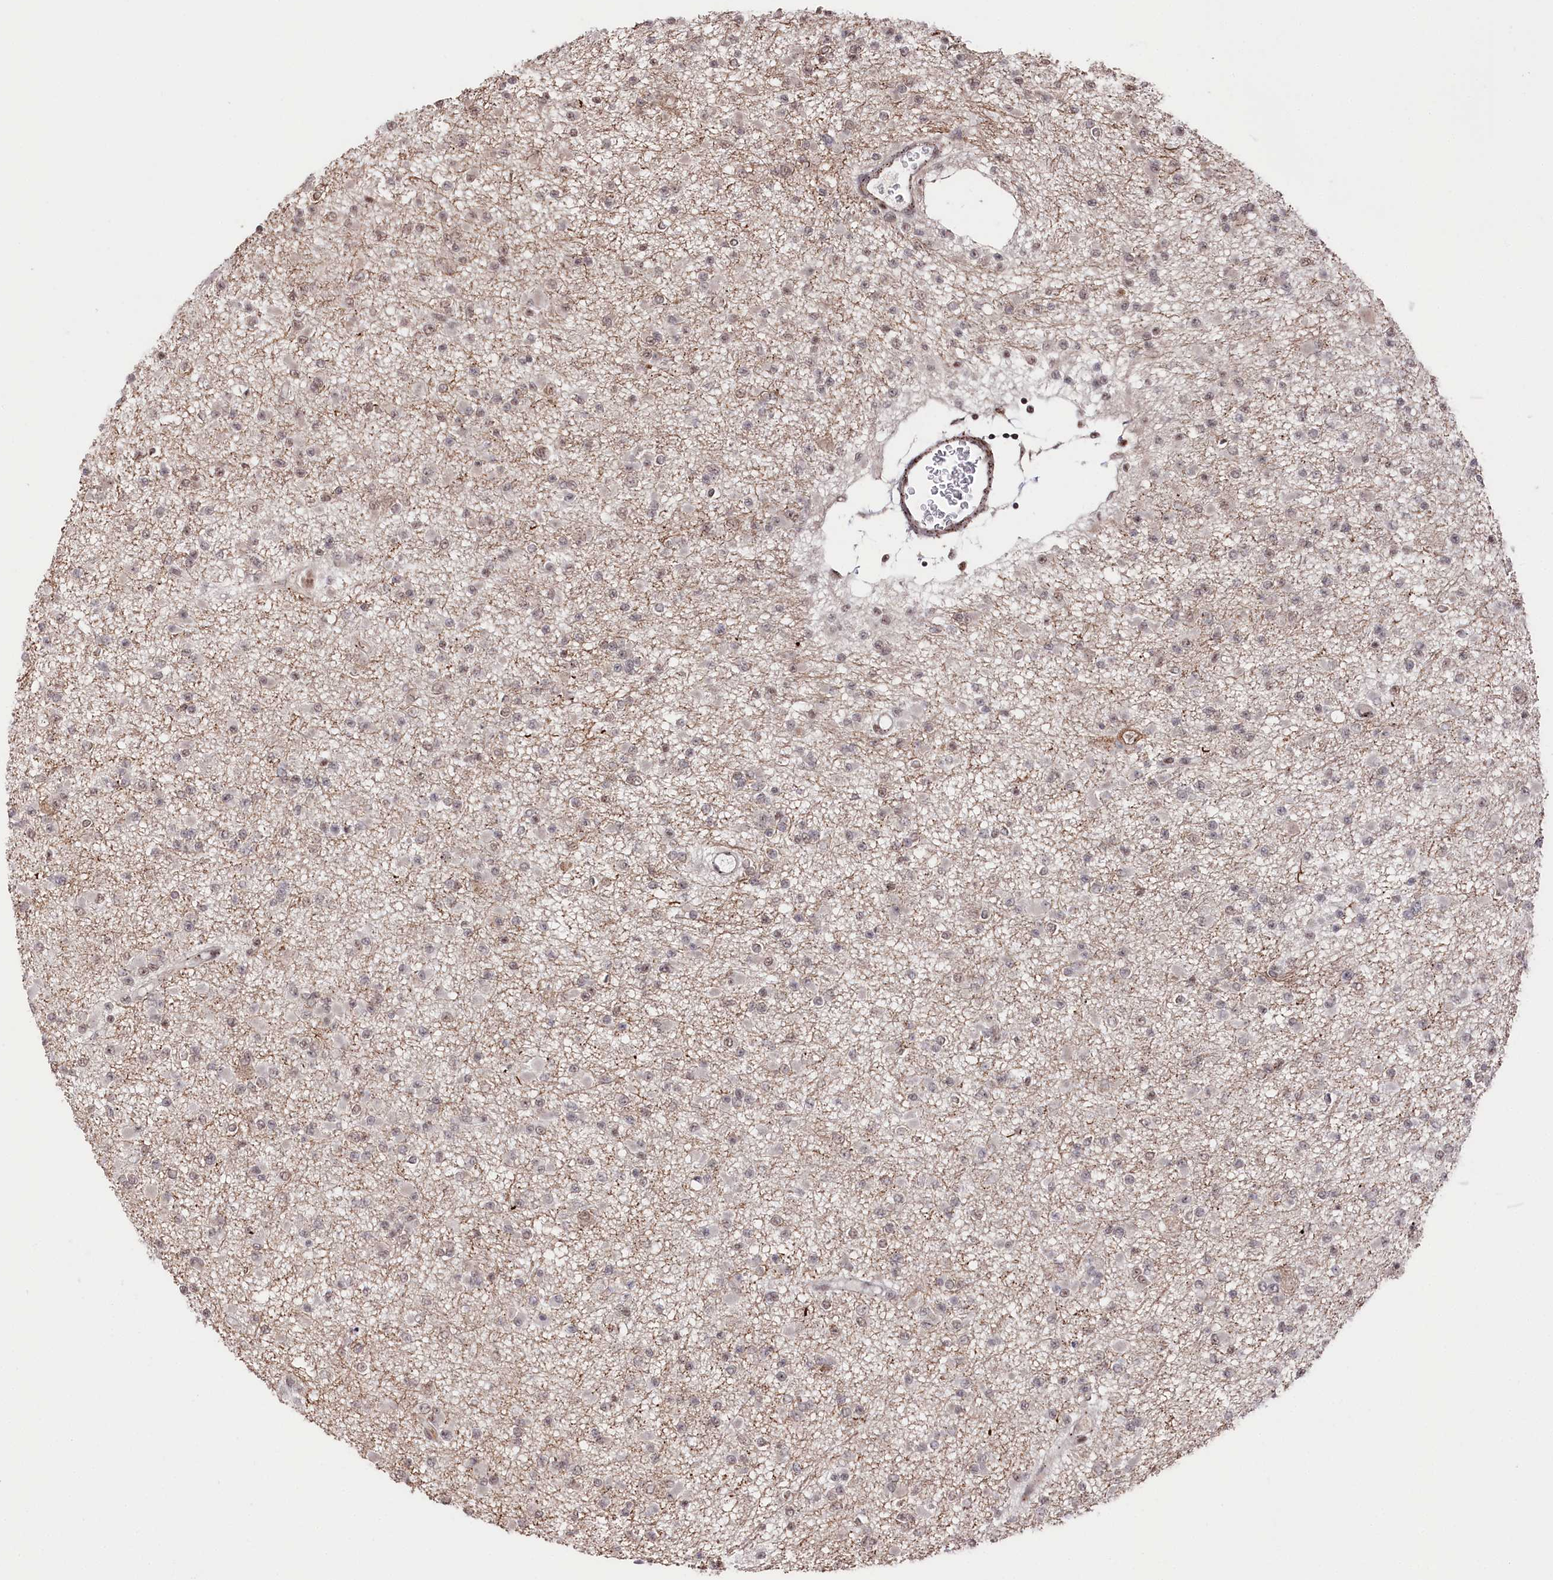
{"staining": {"intensity": "negative", "quantity": "none", "location": "none"}, "tissue": "glioma", "cell_type": "Tumor cells", "image_type": "cancer", "snomed": [{"axis": "morphology", "description": "Glioma, malignant, Low grade"}, {"axis": "topography", "description": "Brain"}], "caption": "Immunohistochemistry (IHC) micrograph of neoplastic tissue: glioma stained with DAB (3,3'-diaminobenzidine) shows no significant protein staining in tumor cells. The staining was performed using DAB to visualize the protein expression in brown, while the nuclei were stained in blue with hematoxylin (Magnification: 20x).", "gene": "POLR2H", "patient": {"sex": "female", "age": 22}}